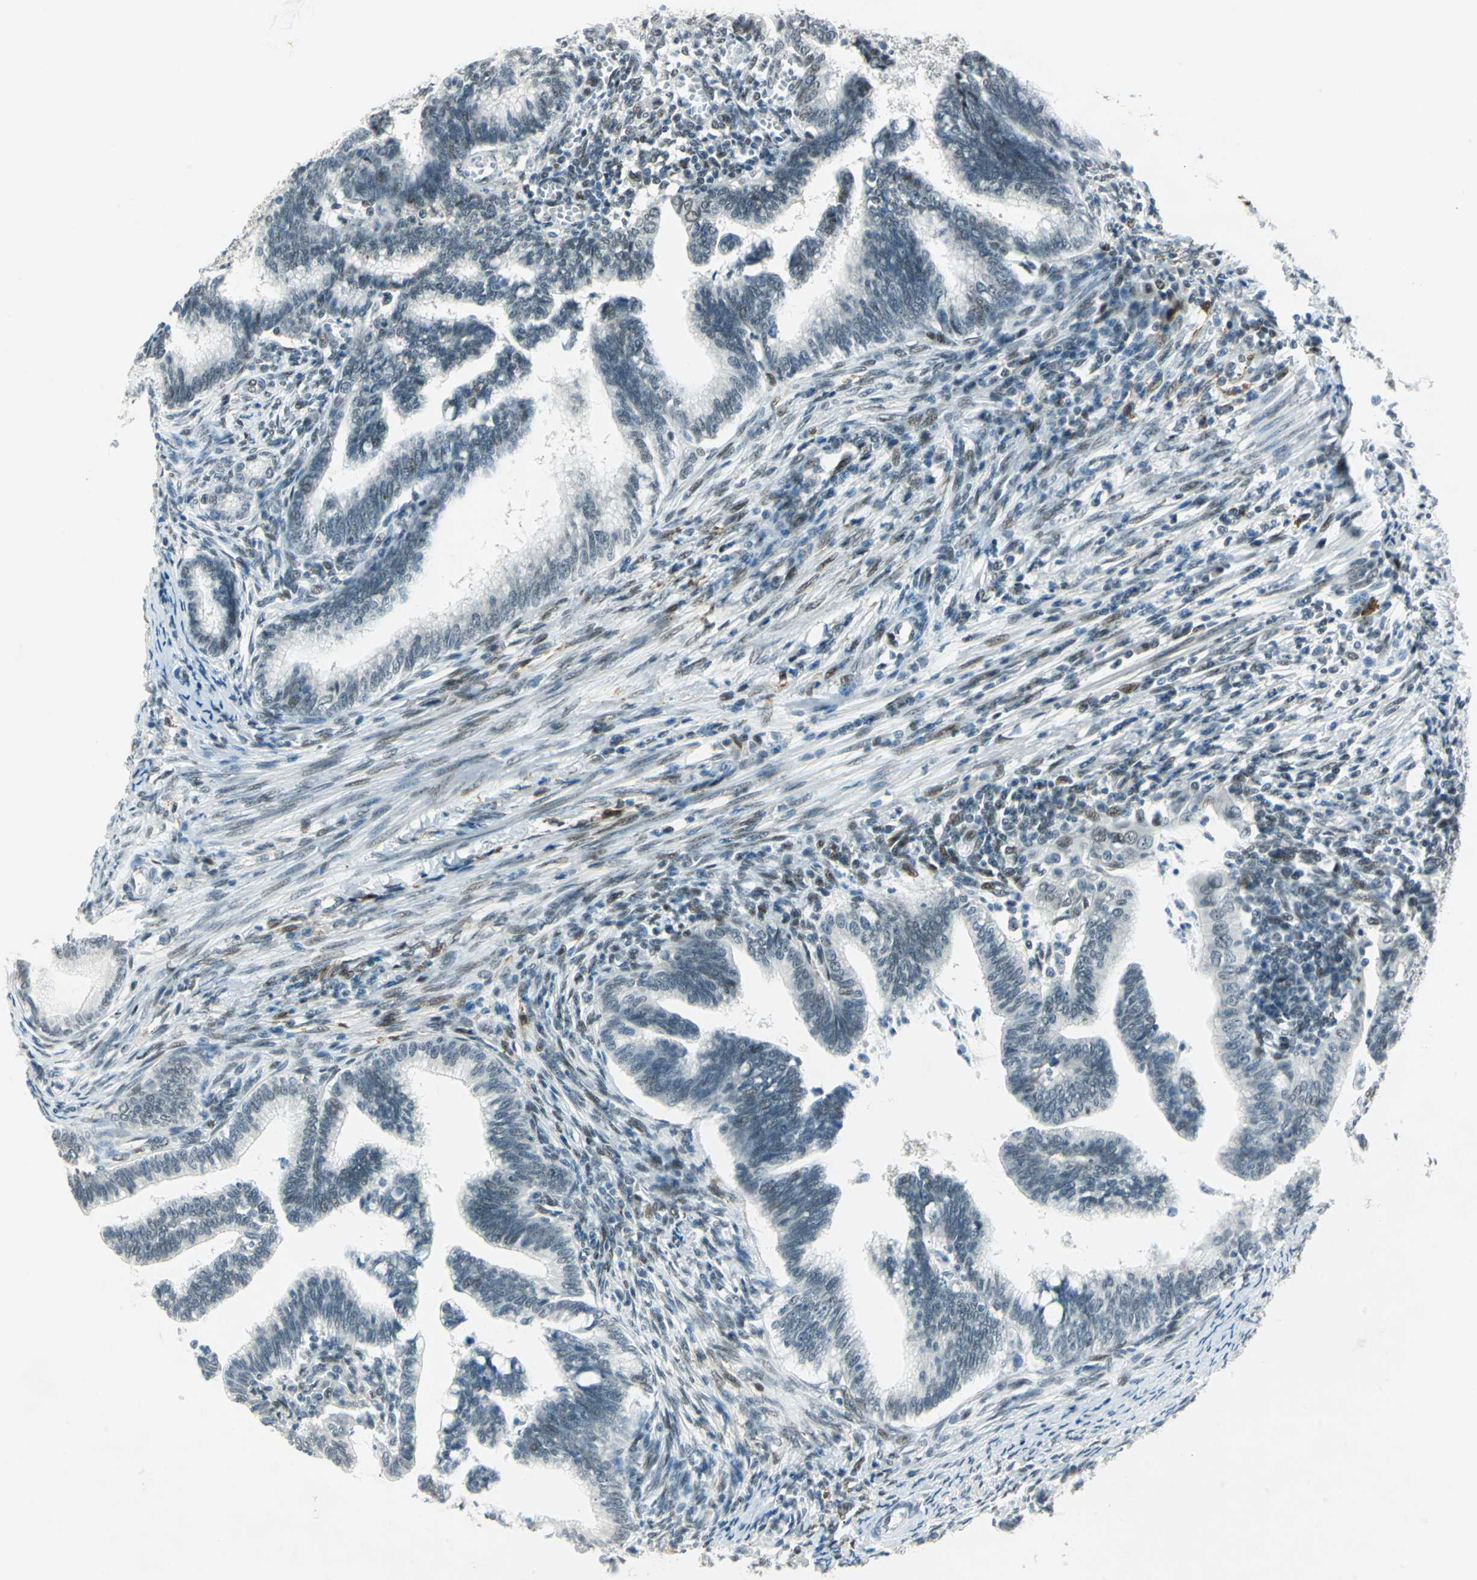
{"staining": {"intensity": "negative", "quantity": "none", "location": "none"}, "tissue": "cervical cancer", "cell_type": "Tumor cells", "image_type": "cancer", "snomed": [{"axis": "morphology", "description": "Adenocarcinoma, NOS"}, {"axis": "topography", "description": "Cervix"}], "caption": "A histopathology image of cervical cancer (adenocarcinoma) stained for a protein shows no brown staining in tumor cells.", "gene": "MTMR10", "patient": {"sex": "female", "age": 36}}